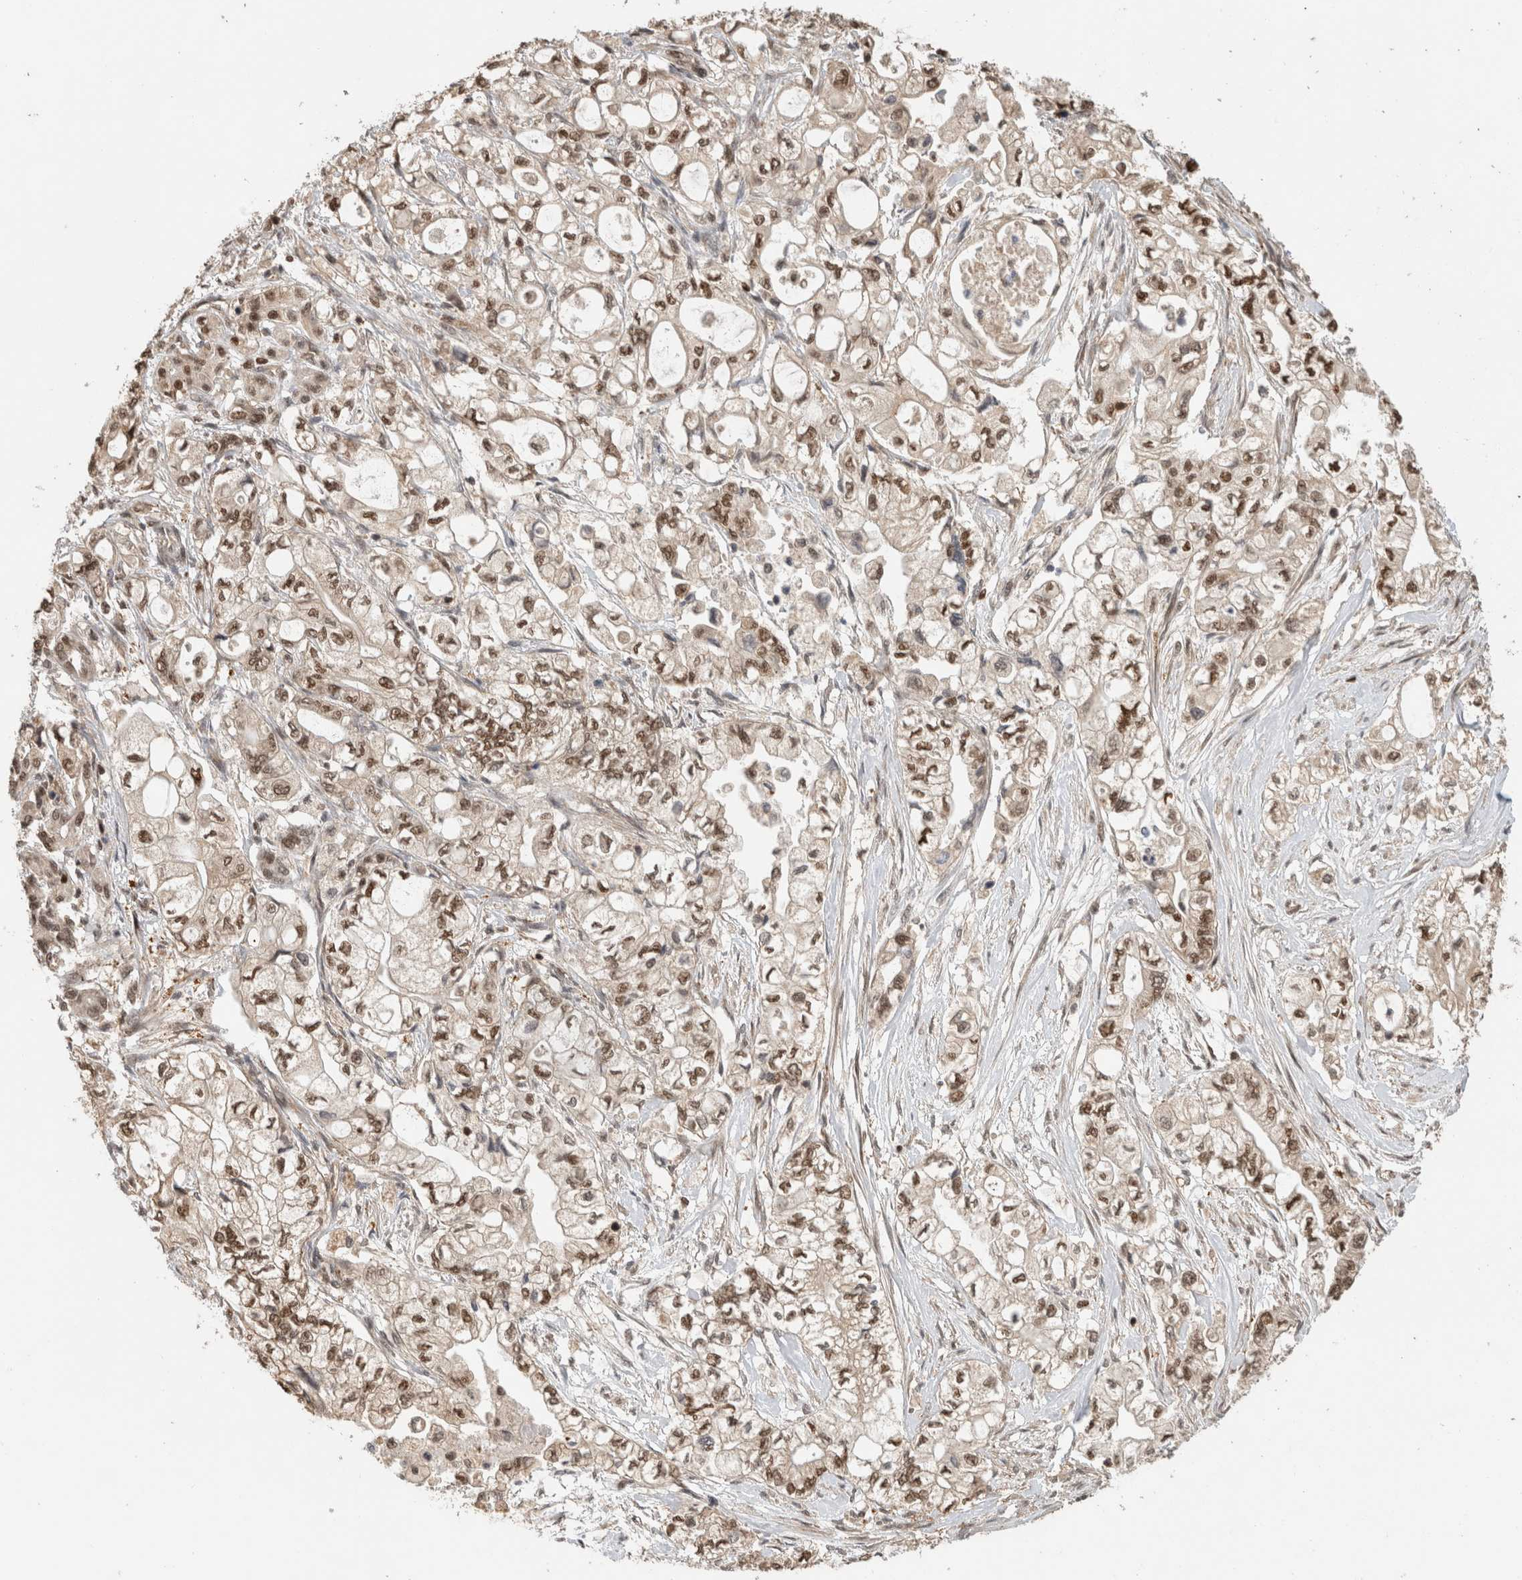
{"staining": {"intensity": "moderate", "quantity": ">75%", "location": "nuclear"}, "tissue": "pancreatic cancer", "cell_type": "Tumor cells", "image_type": "cancer", "snomed": [{"axis": "morphology", "description": "Adenocarcinoma, NOS"}, {"axis": "topography", "description": "Pancreas"}], "caption": "Immunohistochemistry photomicrograph of human pancreatic adenocarcinoma stained for a protein (brown), which reveals medium levels of moderate nuclear positivity in about >75% of tumor cells.", "gene": "SNRNP40", "patient": {"sex": "male", "age": 79}}